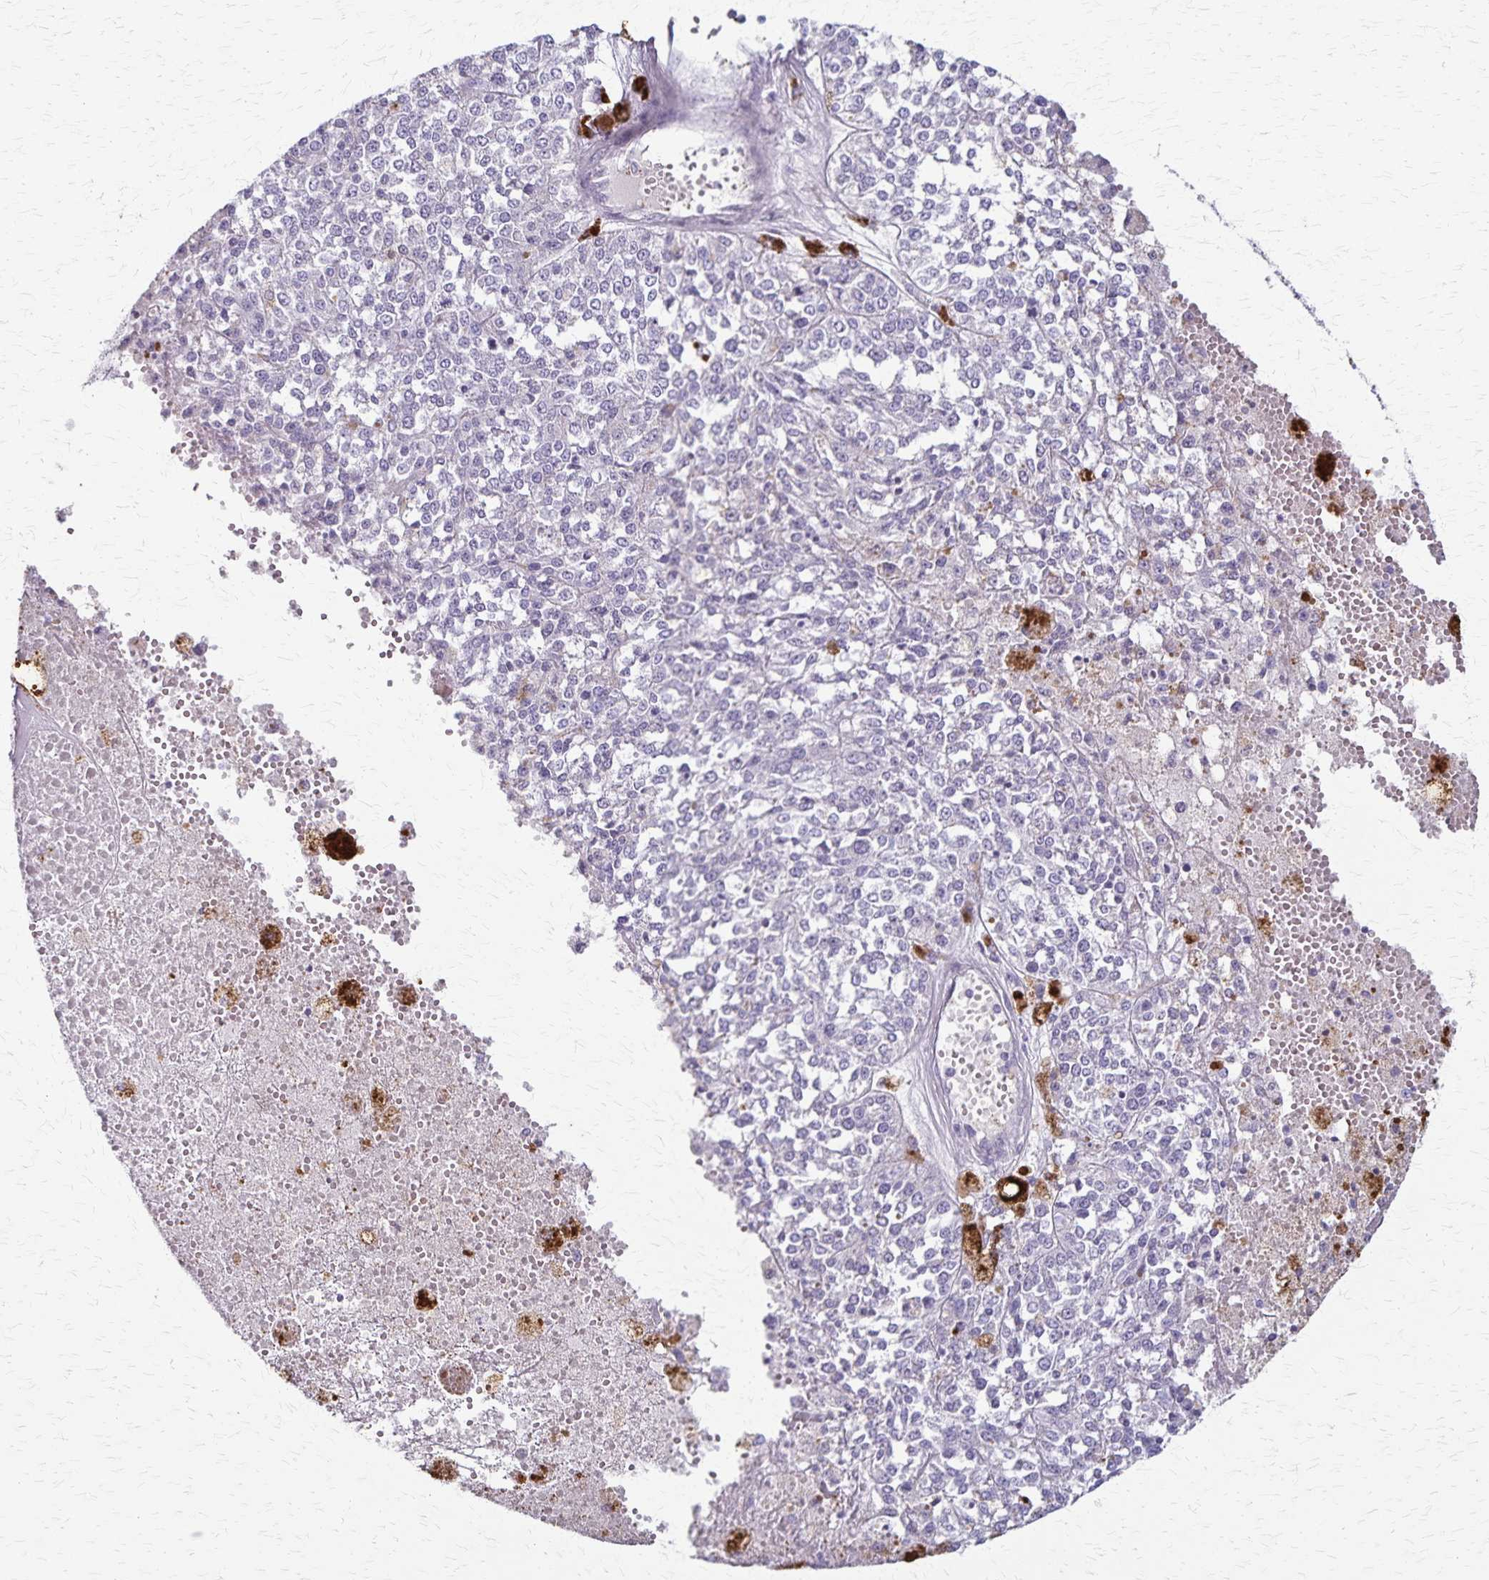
{"staining": {"intensity": "negative", "quantity": "none", "location": "none"}, "tissue": "melanoma", "cell_type": "Tumor cells", "image_type": "cancer", "snomed": [{"axis": "morphology", "description": "Malignant melanoma, Metastatic site"}, {"axis": "topography", "description": "Lymph node"}], "caption": "This is an IHC histopathology image of malignant melanoma (metastatic site). There is no staining in tumor cells.", "gene": "RASL10B", "patient": {"sex": "female", "age": 64}}